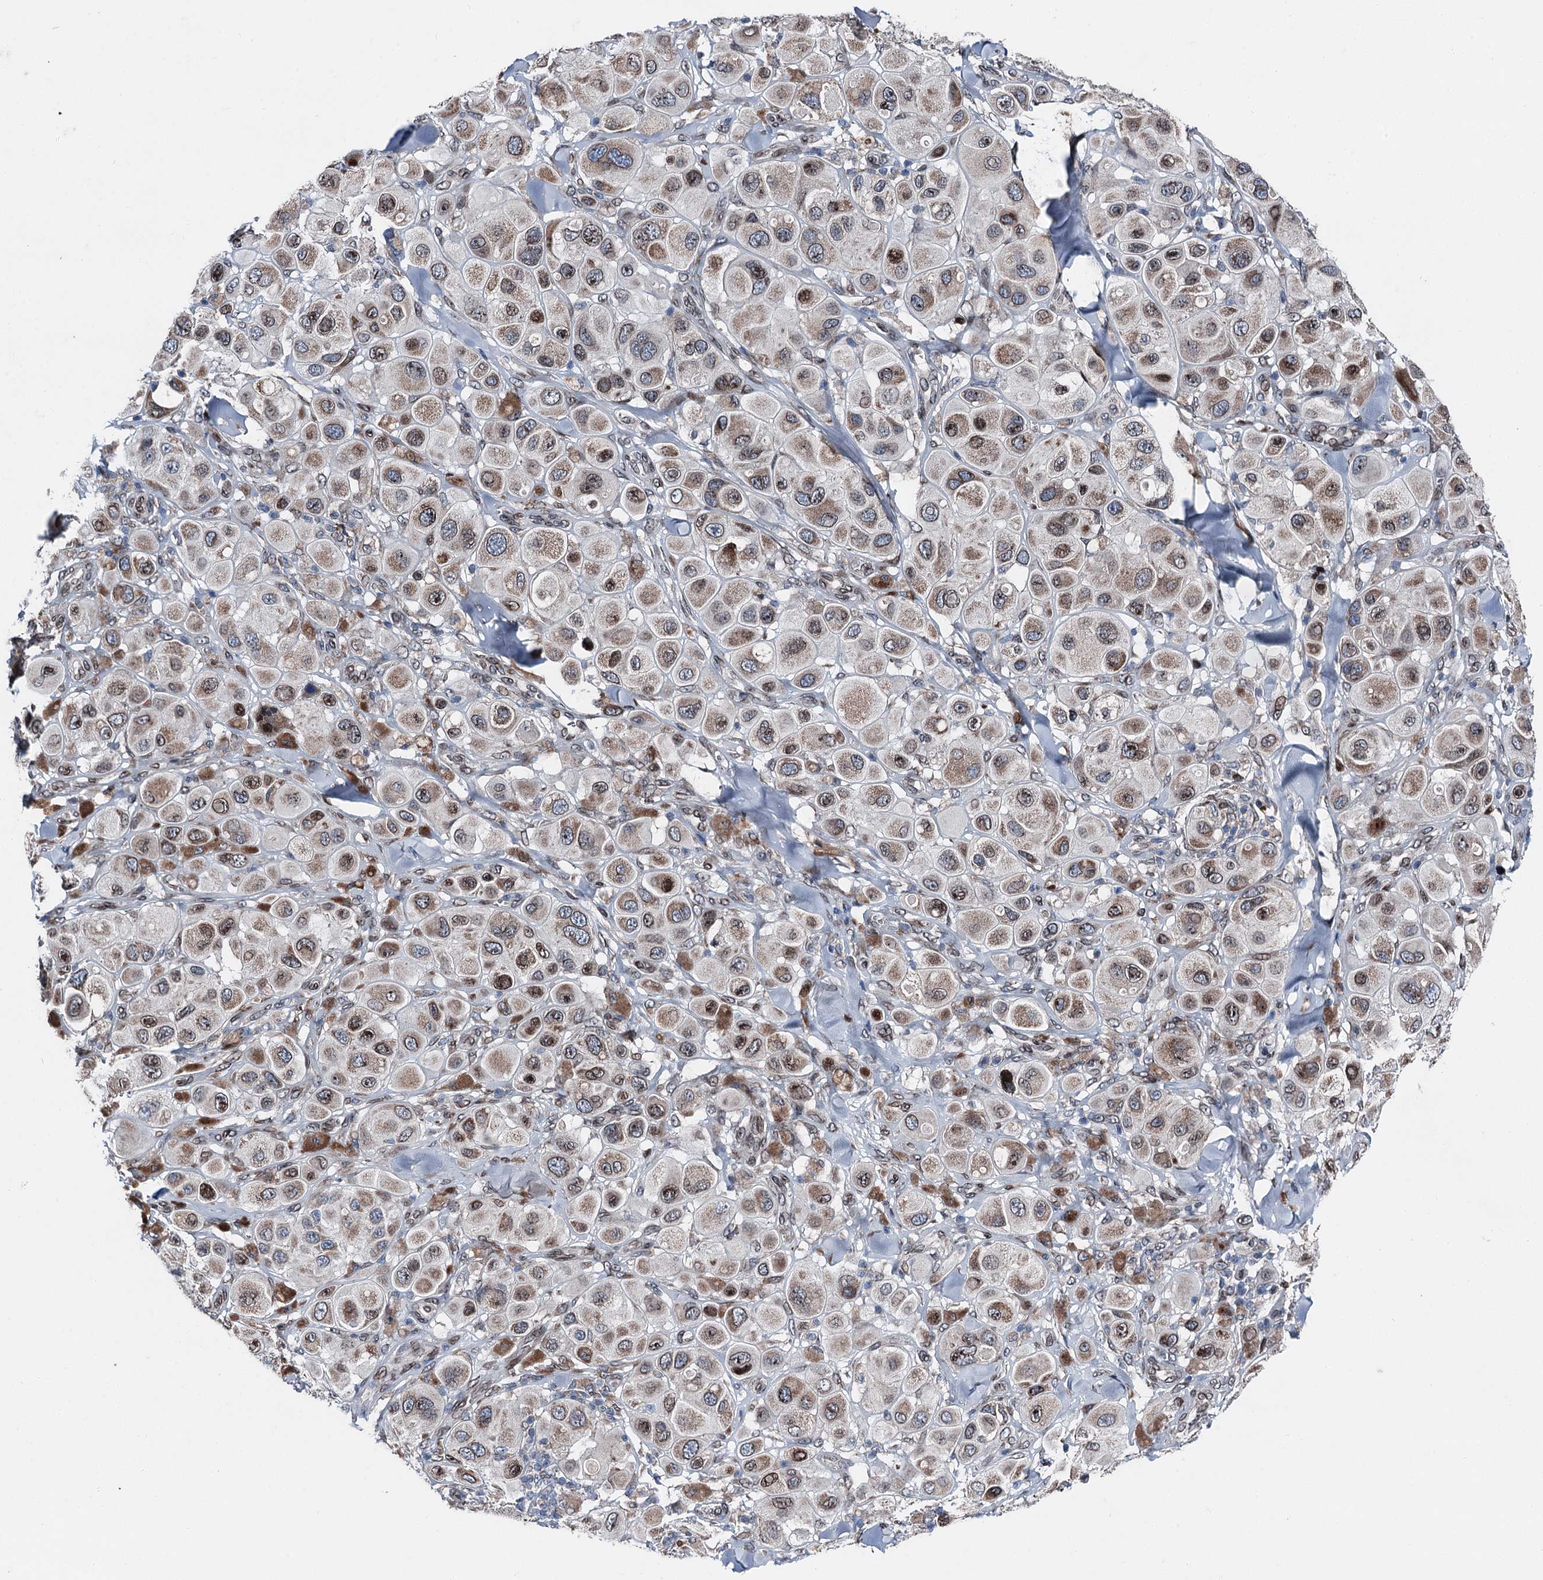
{"staining": {"intensity": "moderate", "quantity": "25%-75%", "location": "cytoplasmic/membranous,nuclear"}, "tissue": "melanoma", "cell_type": "Tumor cells", "image_type": "cancer", "snomed": [{"axis": "morphology", "description": "Malignant melanoma, Metastatic site"}, {"axis": "topography", "description": "Skin"}], "caption": "Melanoma stained with a brown dye exhibits moderate cytoplasmic/membranous and nuclear positive positivity in about 25%-75% of tumor cells.", "gene": "MRPL14", "patient": {"sex": "male", "age": 41}}